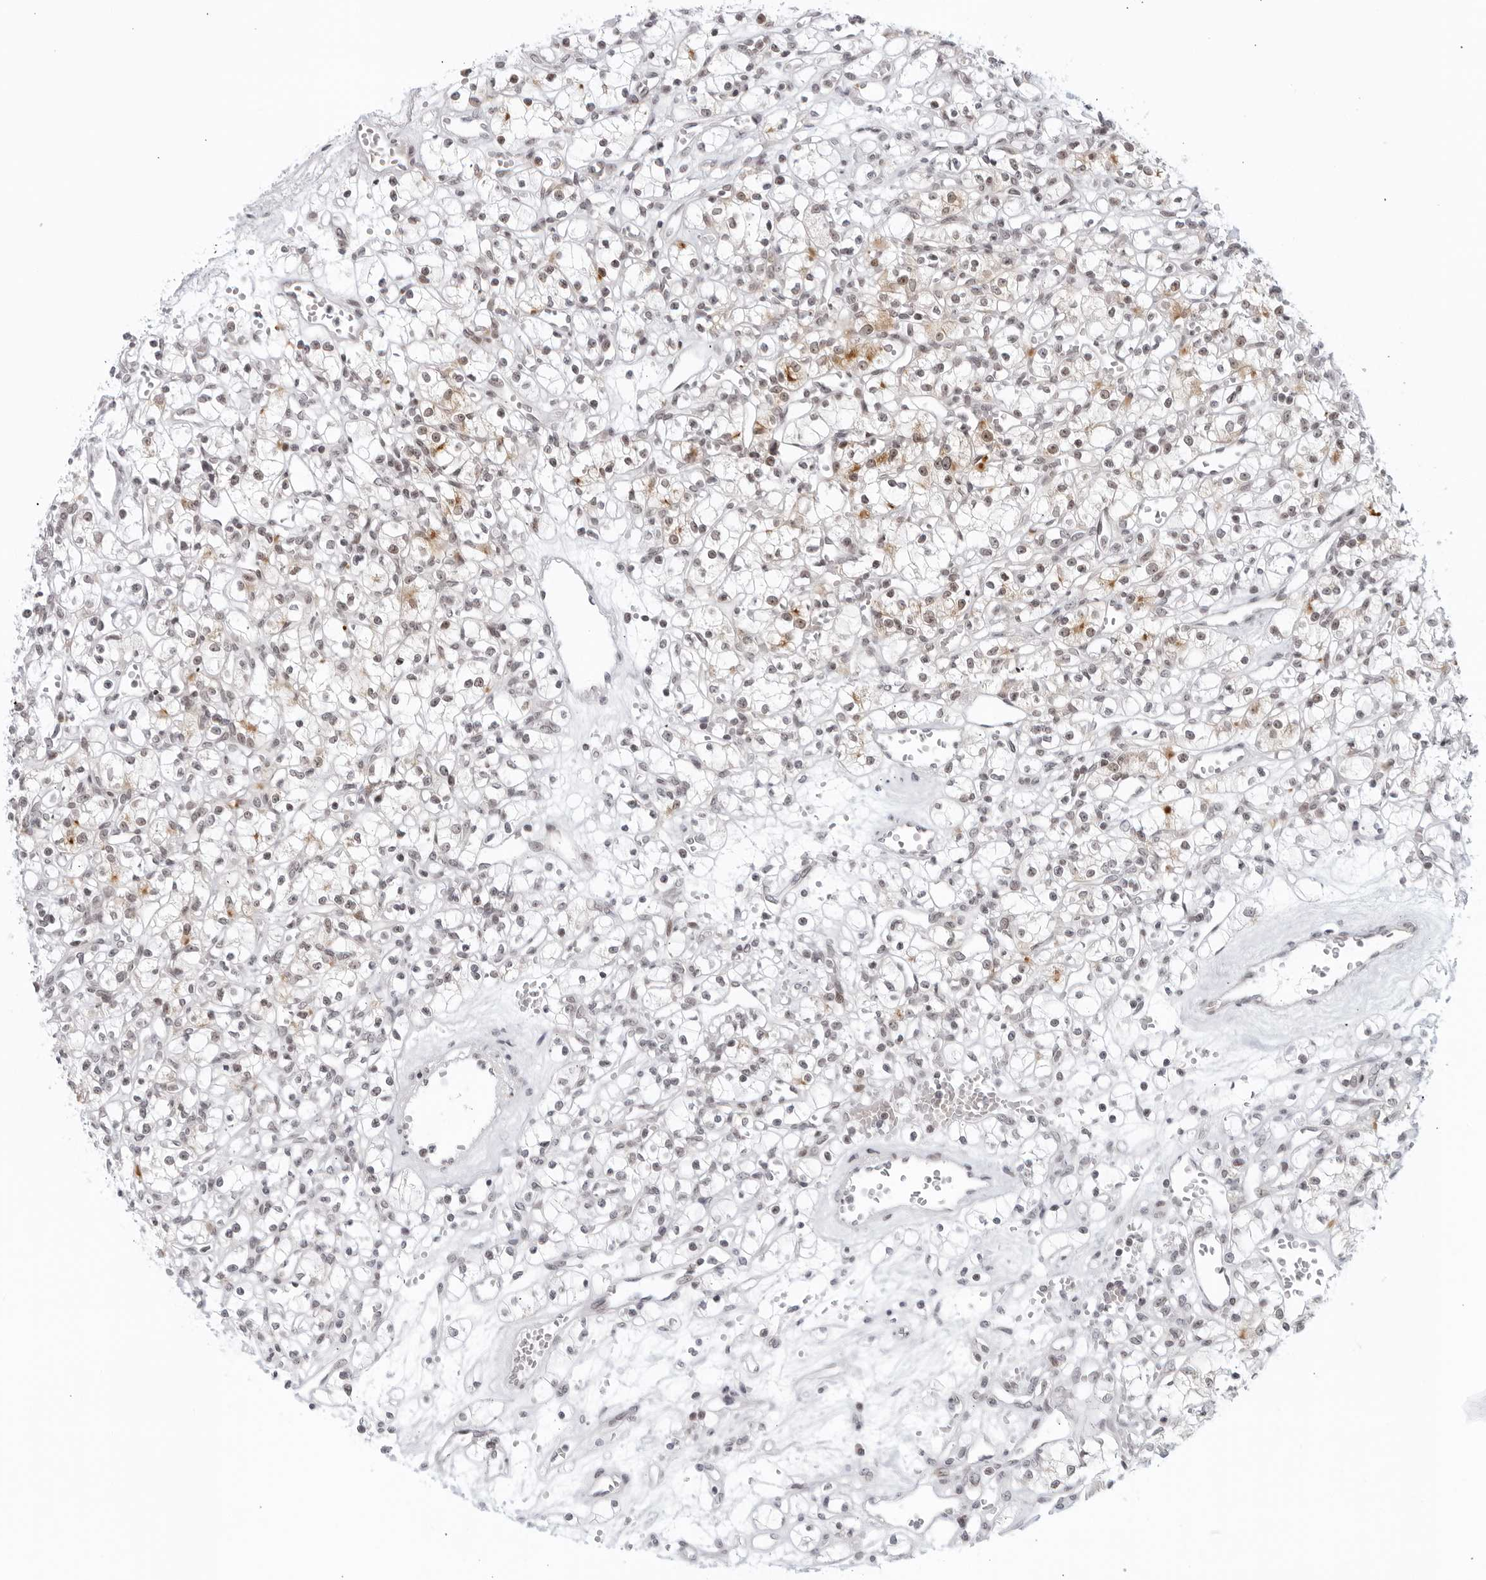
{"staining": {"intensity": "weak", "quantity": "<25%", "location": "cytoplasmic/membranous"}, "tissue": "renal cancer", "cell_type": "Tumor cells", "image_type": "cancer", "snomed": [{"axis": "morphology", "description": "Adenocarcinoma, NOS"}, {"axis": "topography", "description": "Kidney"}], "caption": "This is a histopathology image of IHC staining of renal cancer (adenocarcinoma), which shows no expression in tumor cells.", "gene": "RAB11FIP3", "patient": {"sex": "female", "age": 59}}